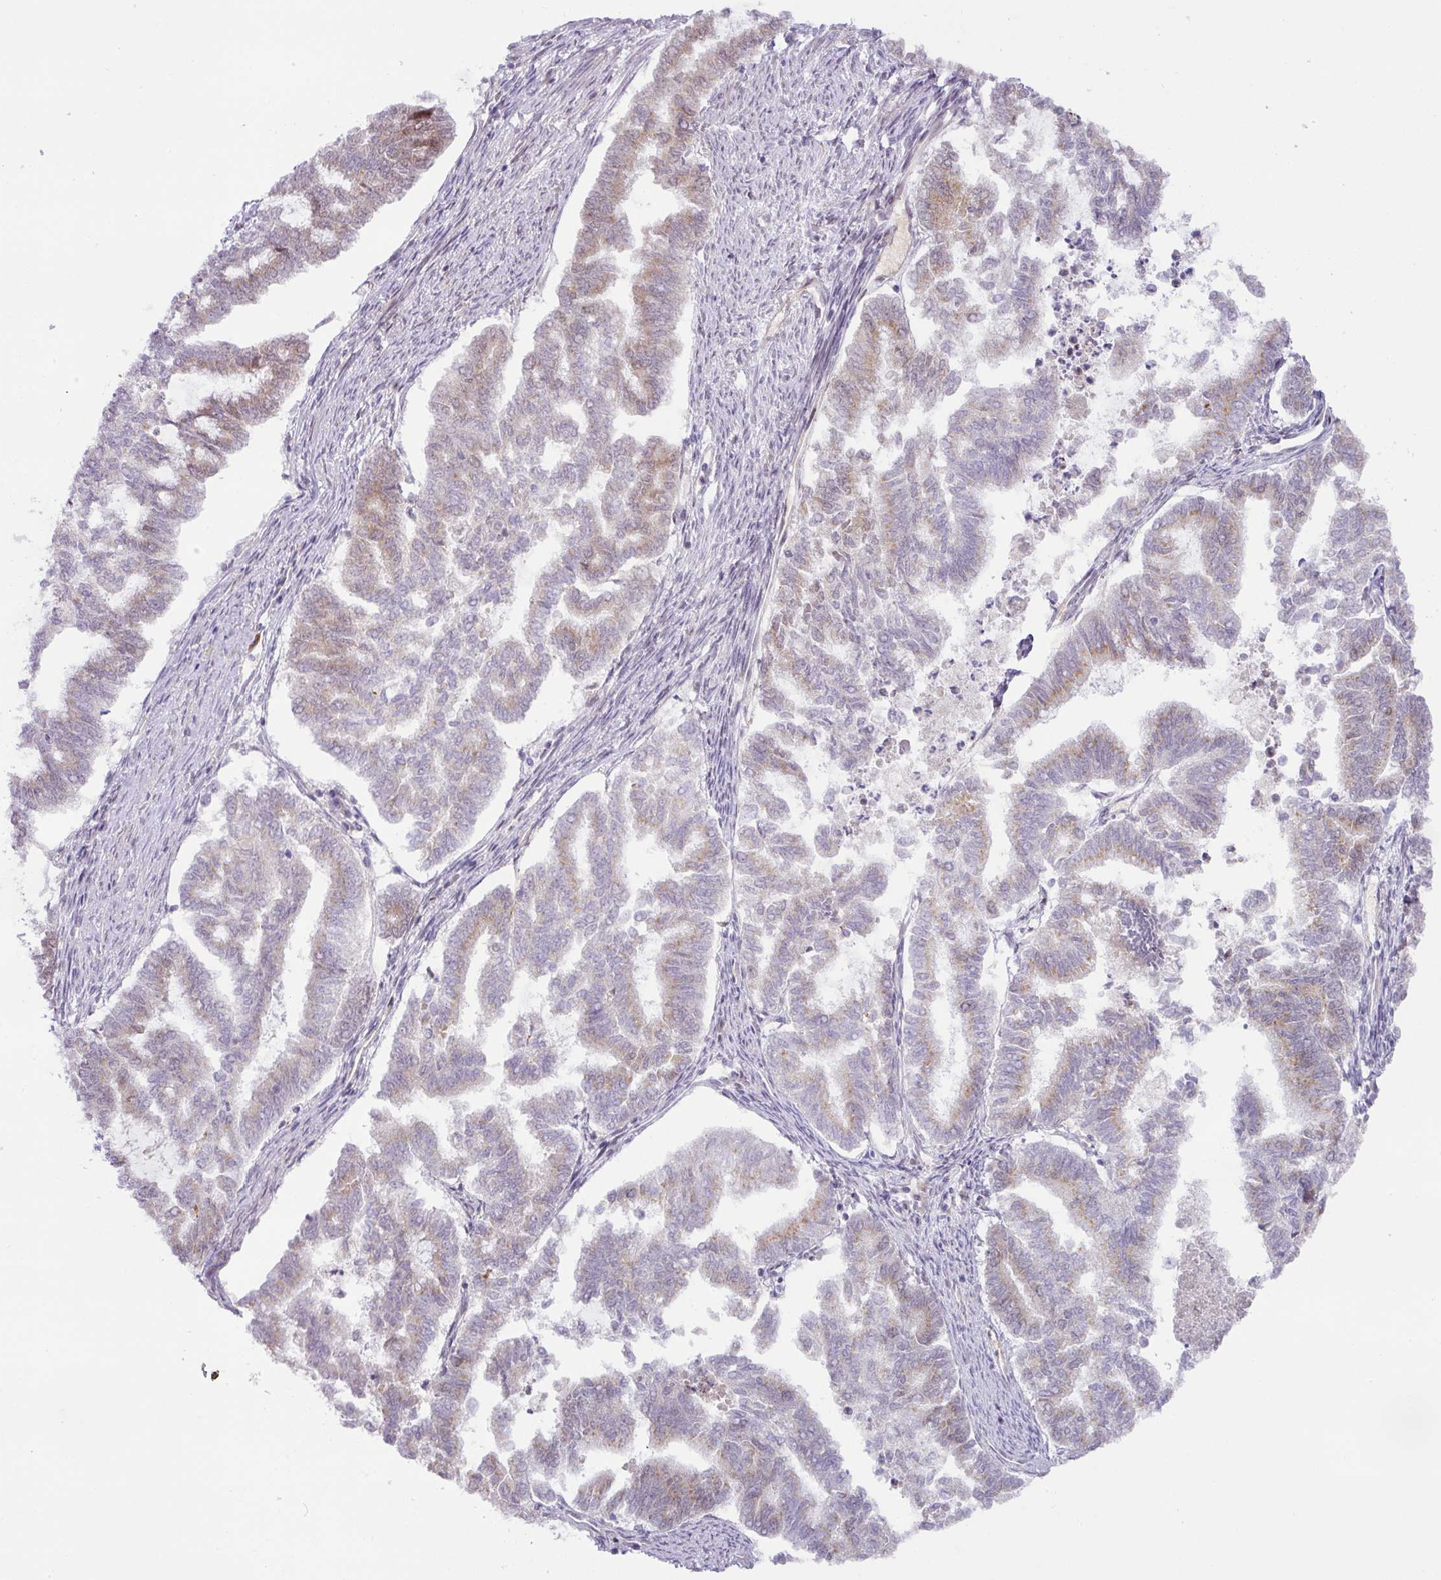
{"staining": {"intensity": "weak", "quantity": "25%-75%", "location": "cytoplasmic/membranous"}, "tissue": "endometrial cancer", "cell_type": "Tumor cells", "image_type": "cancer", "snomed": [{"axis": "morphology", "description": "Adenocarcinoma, NOS"}, {"axis": "topography", "description": "Endometrium"}], "caption": "Protein staining by immunohistochemistry reveals weak cytoplasmic/membranous staining in approximately 25%-75% of tumor cells in endometrial cancer (adenocarcinoma).", "gene": "PARP2", "patient": {"sex": "female", "age": 79}}